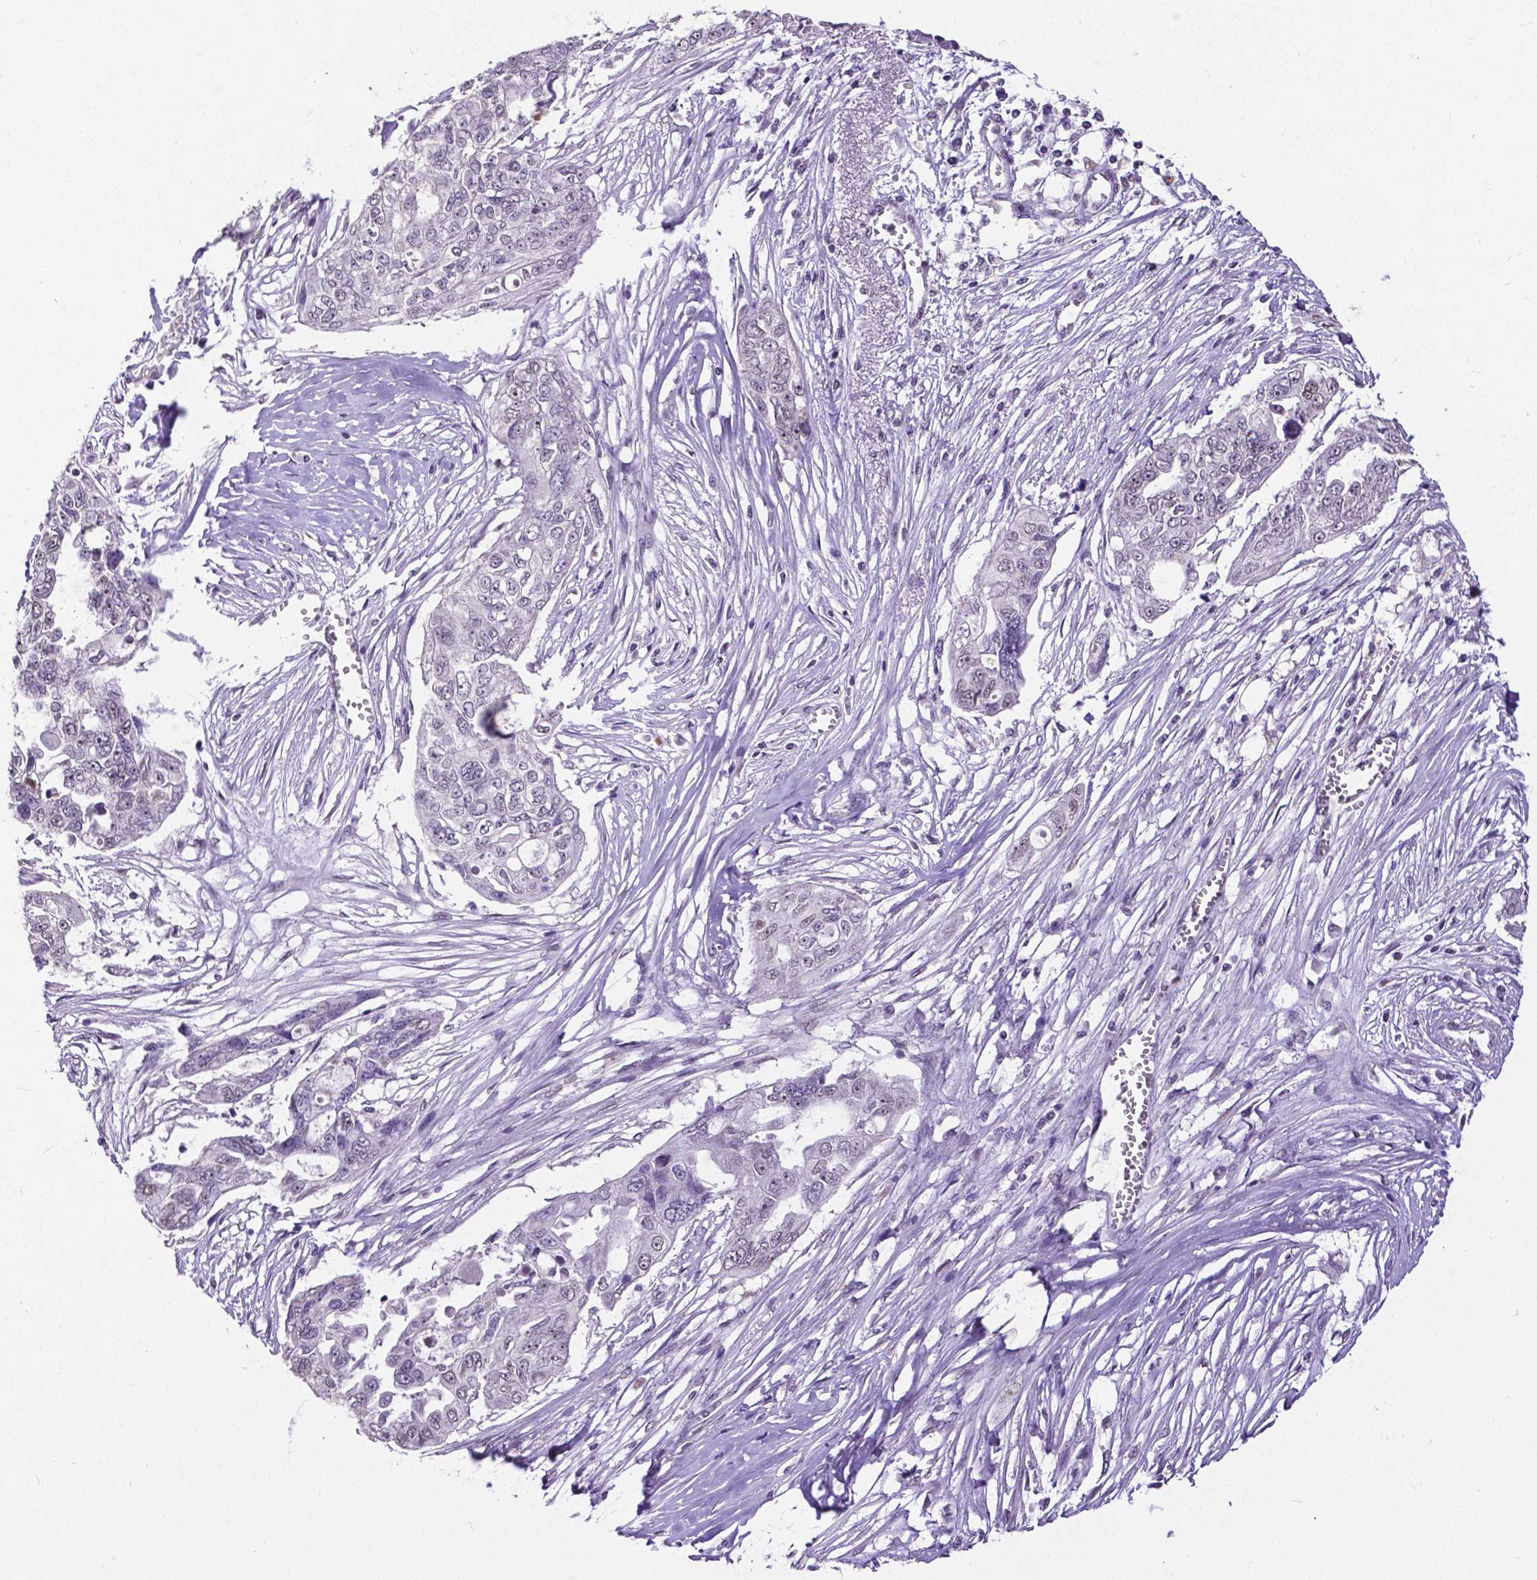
{"staining": {"intensity": "negative", "quantity": "none", "location": "none"}, "tissue": "ovarian cancer", "cell_type": "Tumor cells", "image_type": "cancer", "snomed": [{"axis": "morphology", "description": "Carcinoma, endometroid"}, {"axis": "topography", "description": "Ovary"}], "caption": "Tumor cells show no significant staining in ovarian cancer.", "gene": "ATRX", "patient": {"sex": "female", "age": 70}}